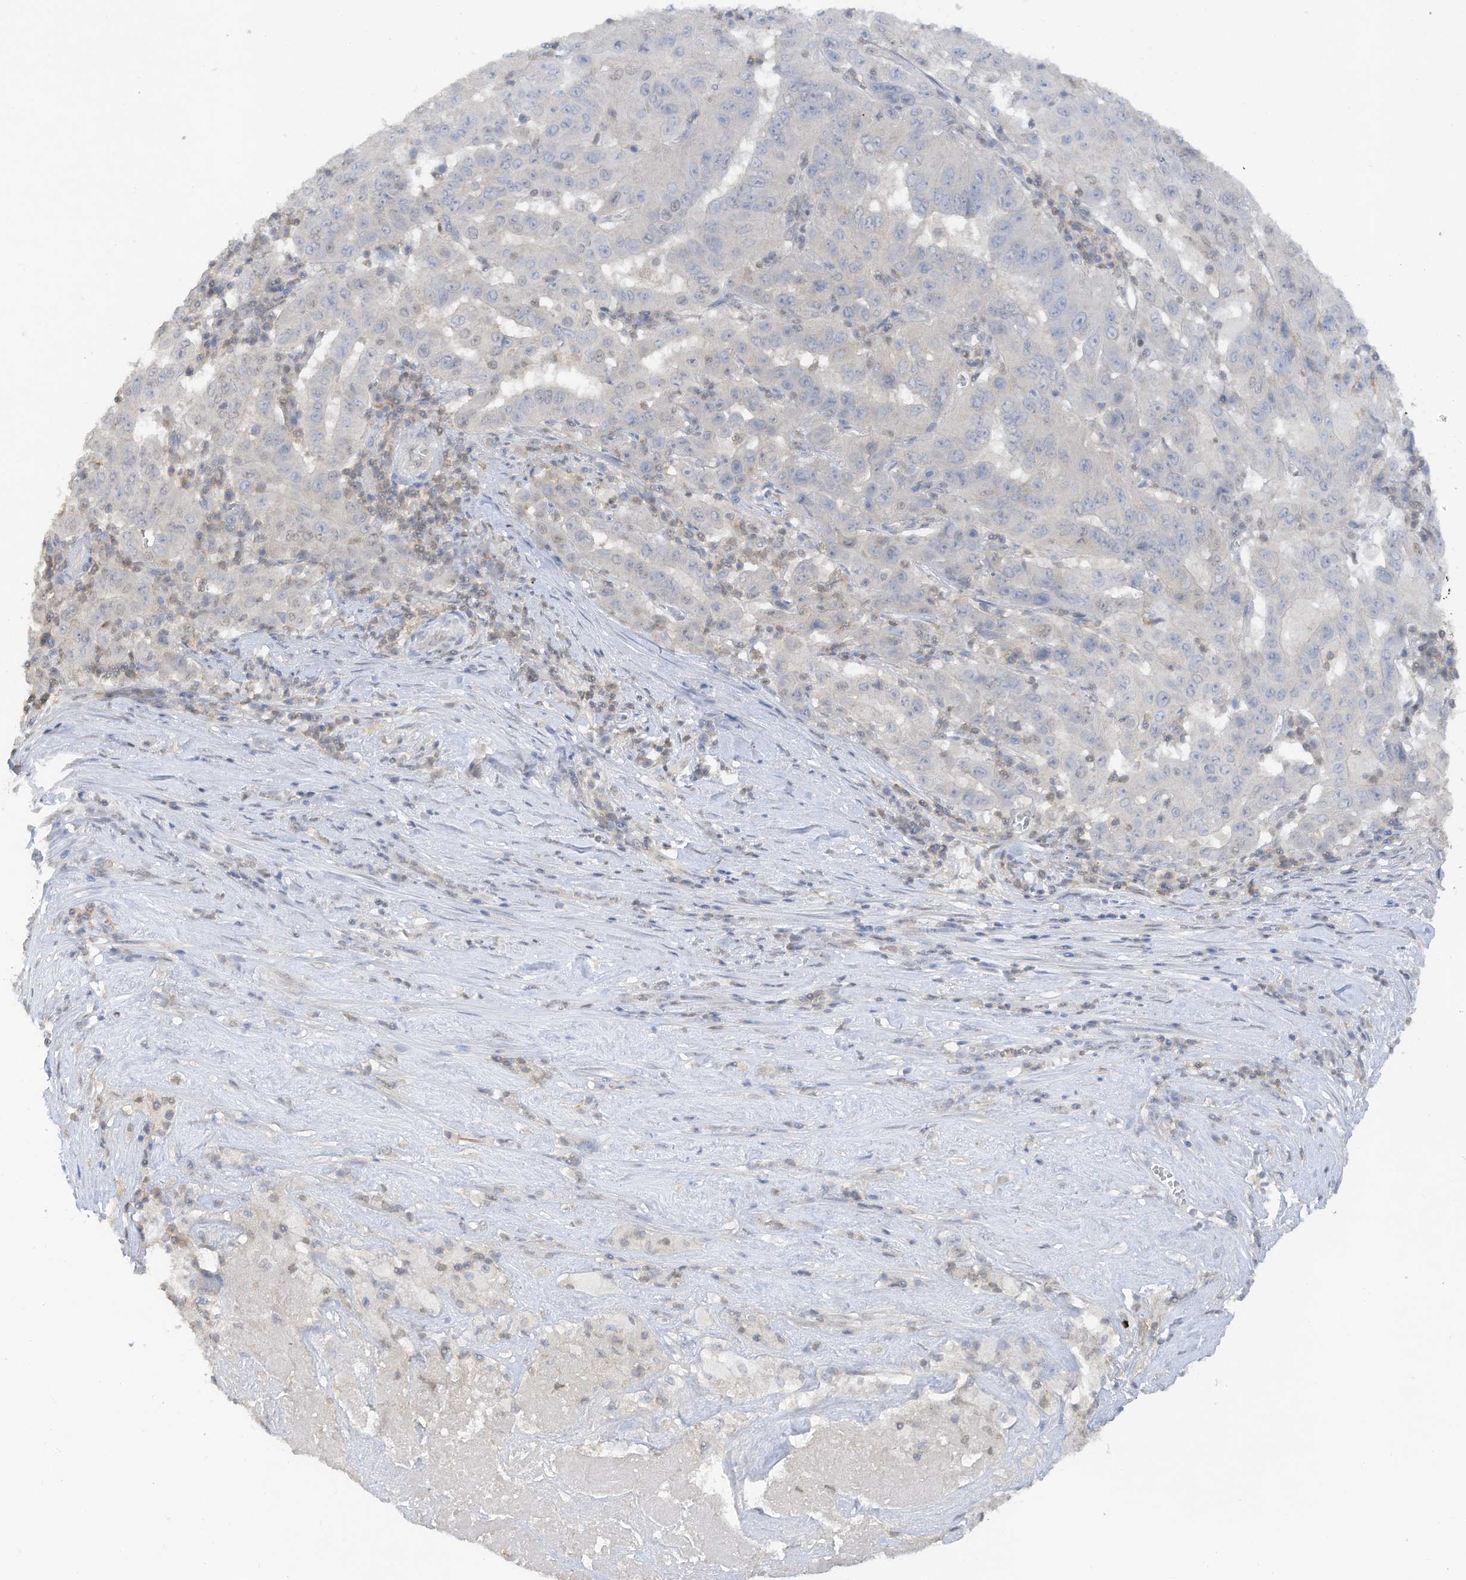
{"staining": {"intensity": "weak", "quantity": "<25%", "location": "nuclear"}, "tissue": "pancreatic cancer", "cell_type": "Tumor cells", "image_type": "cancer", "snomed": [{"axis": "morphology", "description": "Adenocarcinoma, NOS"}, {"axis": "topography", "description": "Pancreas"}], "caption": "Tumor cells are negative for brown protein staining in pancreatic adenocarcinoma.", "gene": "HAS3", "patient": {"sex": "male", "age": 63}}